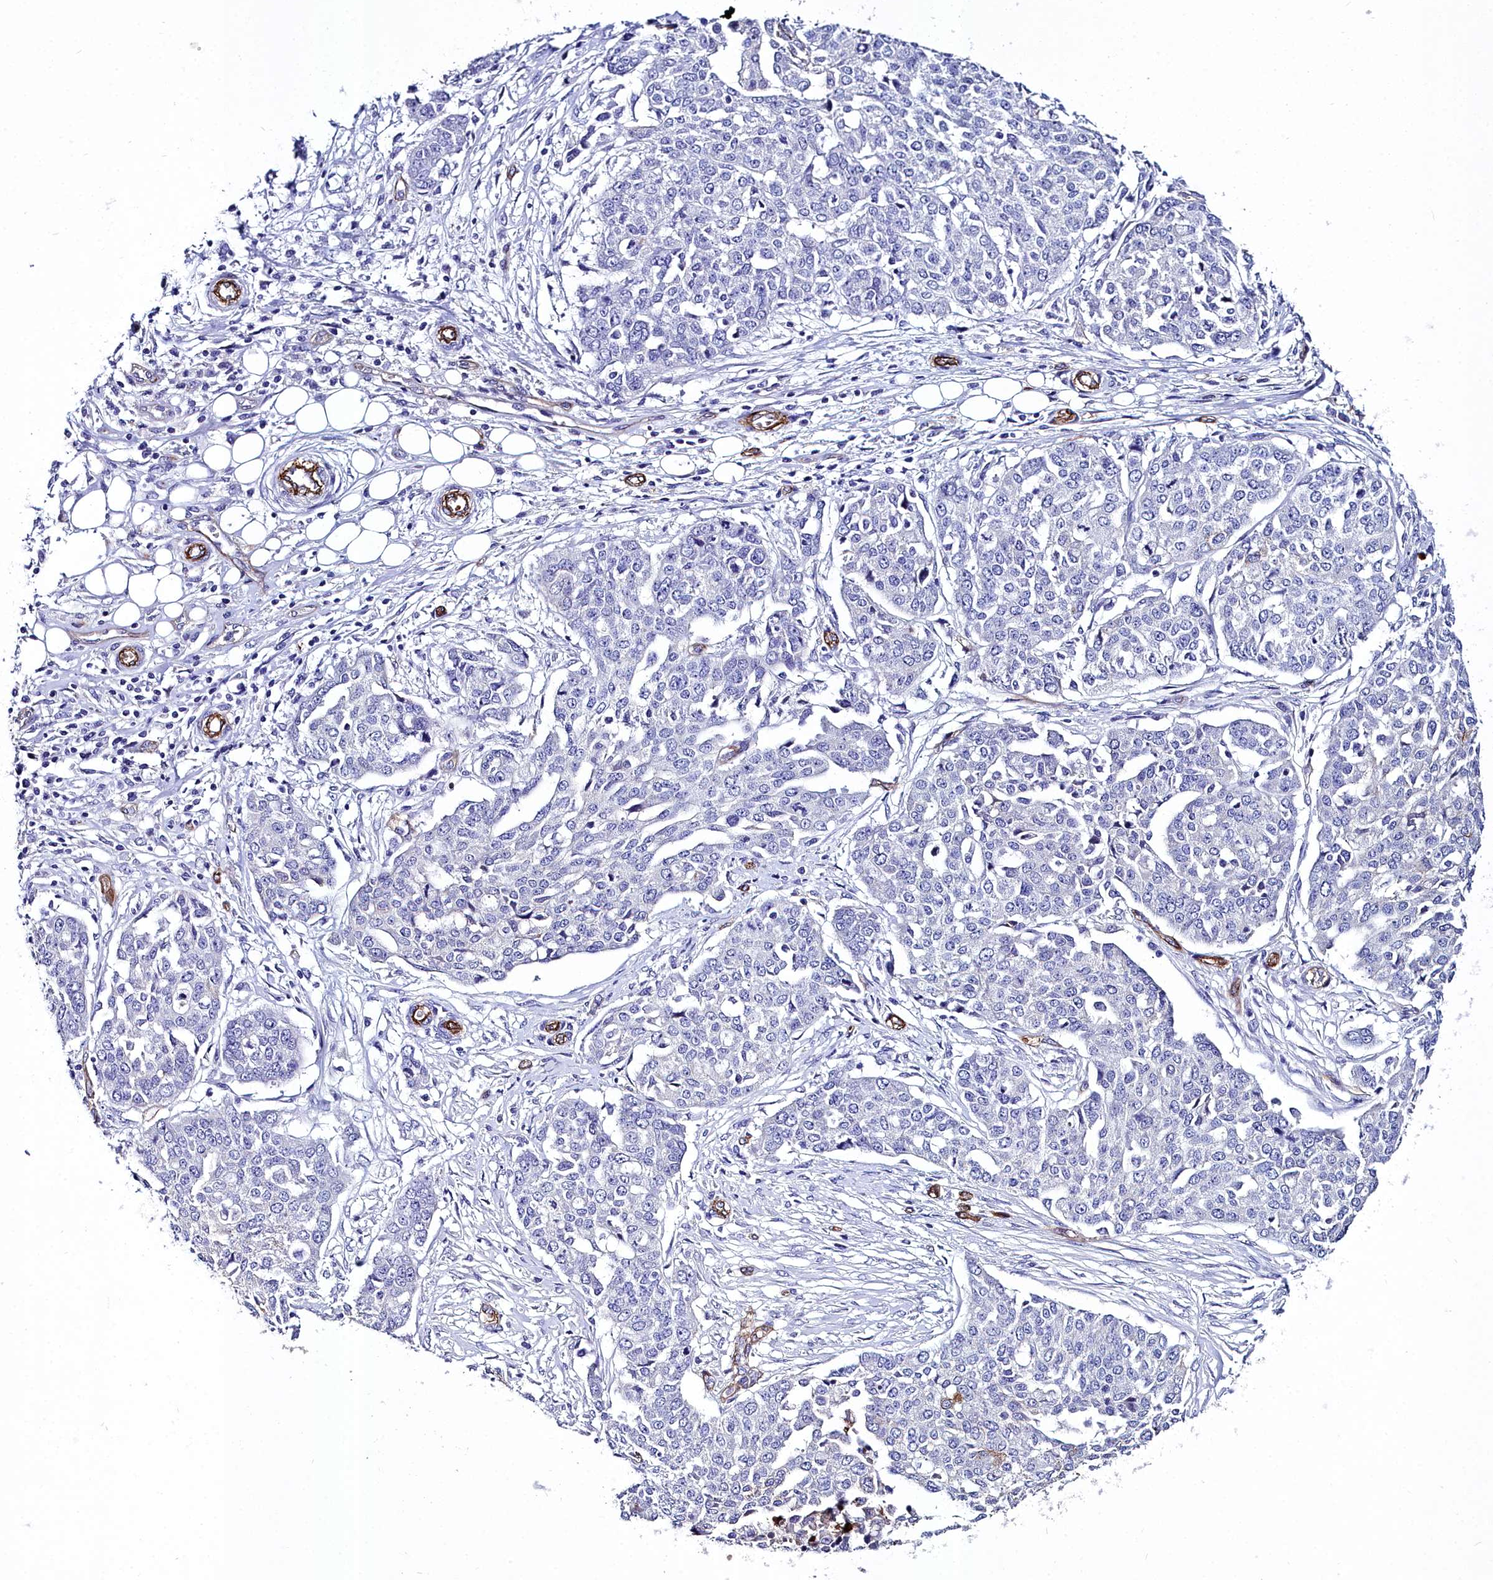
{"staining": {"intensity": "negative", "quantity": "none", "location": "none"}, "tissue": "ovarian cancer", "cell_type": "Tumor cells", "image_type": "cancer", "snomed": [{"axis": "morphology", "description": "Cystadenocarcinoma, serous, NOS"}, {"axis": "topography", "description": "Soft tissue"}, {"axis": "topography", "description": "Ovary"}], "caption": "An immunohistochemistry (IHC) photomicrograph of serous cystadenocarcinoma (ovarian) is shown. There is no staining in tumor cells of serous cystadenocarcinoma (ovarian).", "gene": "CYP4F11", "patient": {"sex": "female", "age": 57}}